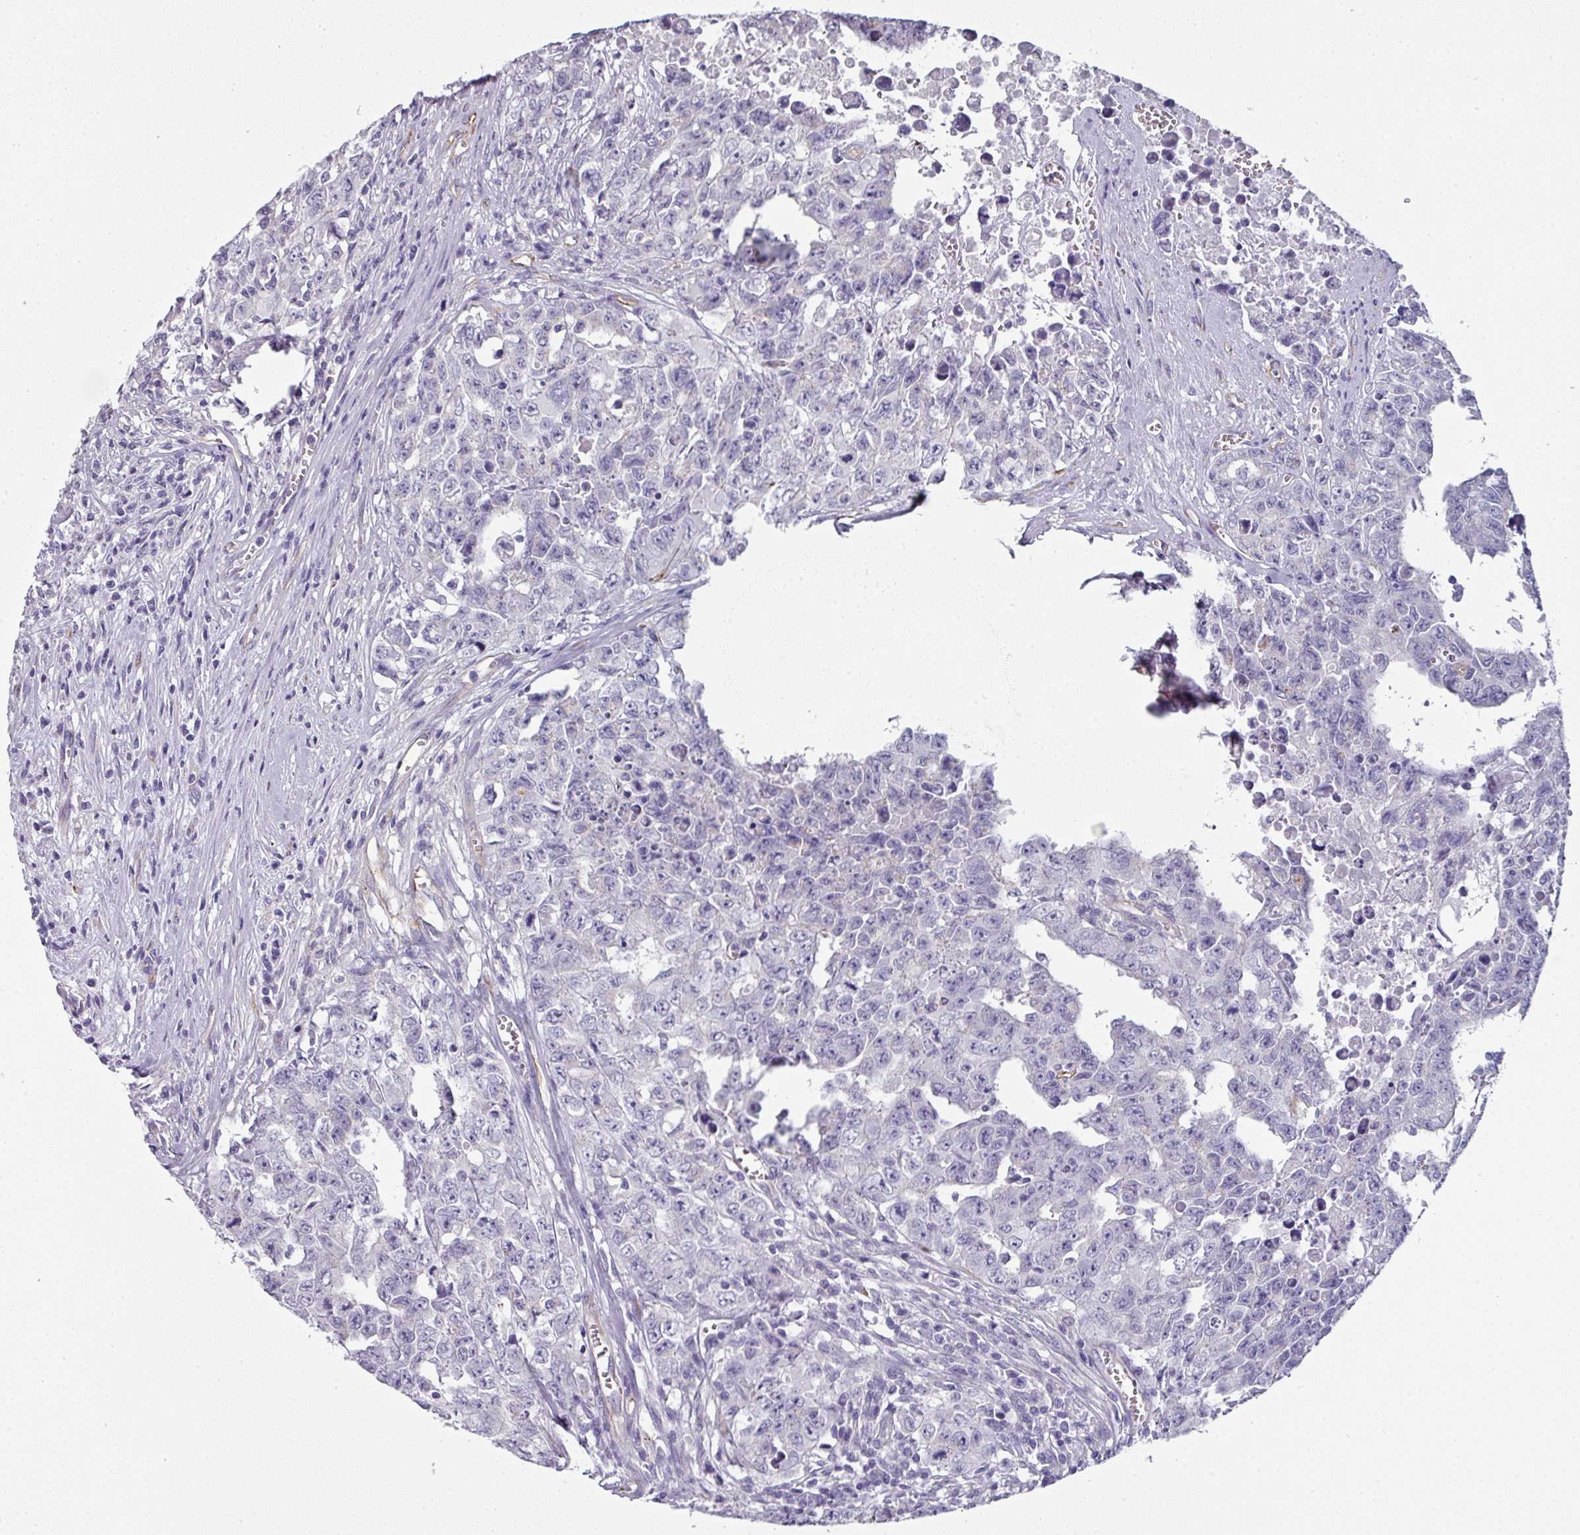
{"staining": {"intensity": "negative", "quantity": "none", "location": "none"}, "tissue": "testis cancer", "cell_type": "Tumor cells", "image_type": "cancer", "snomed": [{"axis": "morphology", "description": "Carcinoma, Embryonal, NOS"}, {"axis": "topography", "description": "Testis"}], "caption": "The photomicrograph exhibits no significant staining in tumor cells of testis cancer. (DAB immunohistochemistry with hematoxylin counter stain).", "gene": "SLC17A7", "patient": {"sex": "male", "age": 24}}